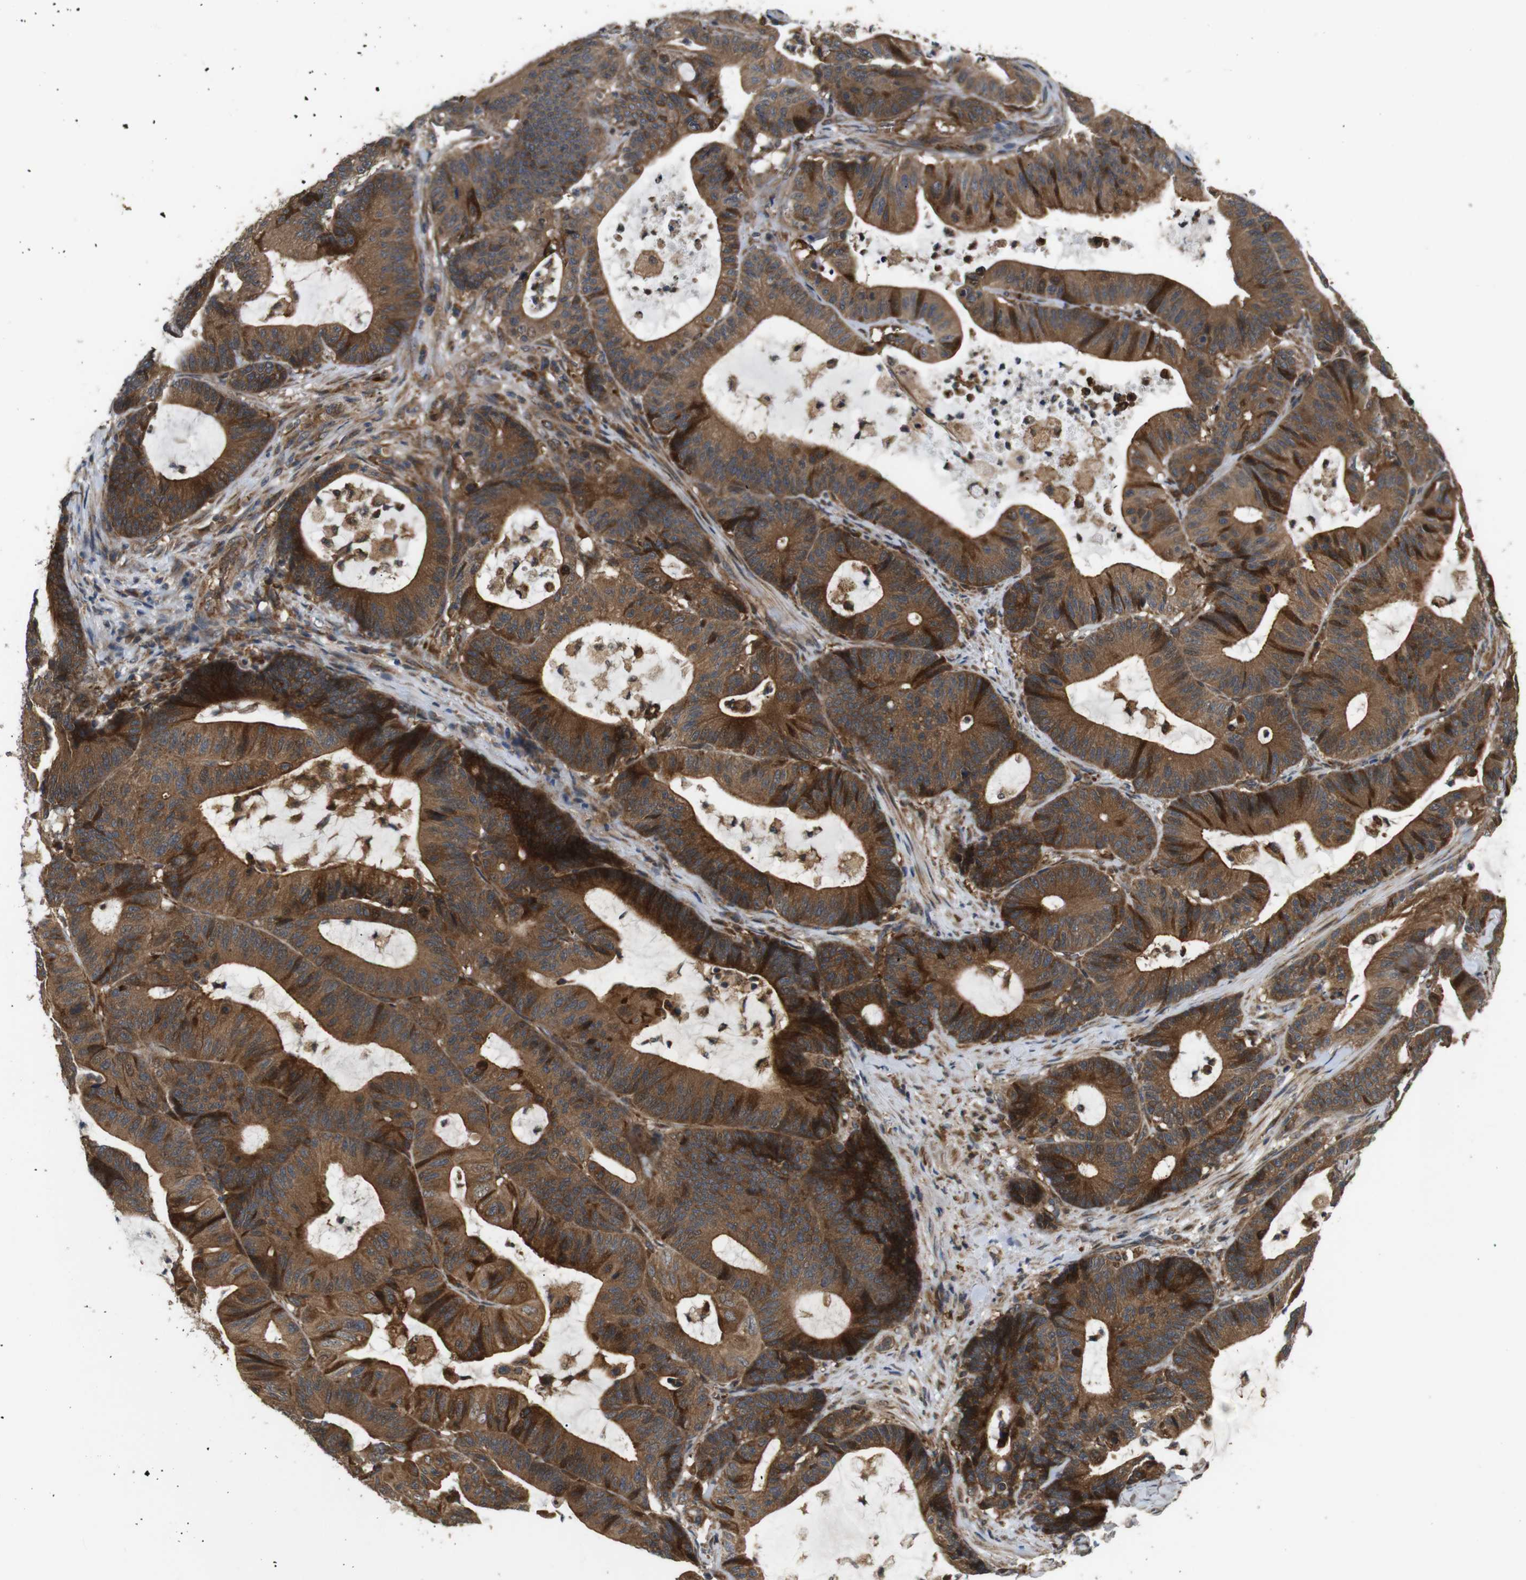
{"staining": {"intensity": "moderate", "quantity": ">75%", "location": "cytoplasmic/membranous"}, "tissue": "colorectal cancer", "cell_type": "Tumor cells", "image_type": "cancer", "snomed": [{"axis": "morphology", "description": "Adenocarcinoma, NOS"}, {"axis": "topography", "description": "Colon"}], "caption": "This is an image of immunohistochemistry staining of colorectal cancer, which shows moderate staining in the cytoplasmic/membranous of tumor cells.", "gene": "EPHB2", "patient": {"sex": "female", "age": 84}}